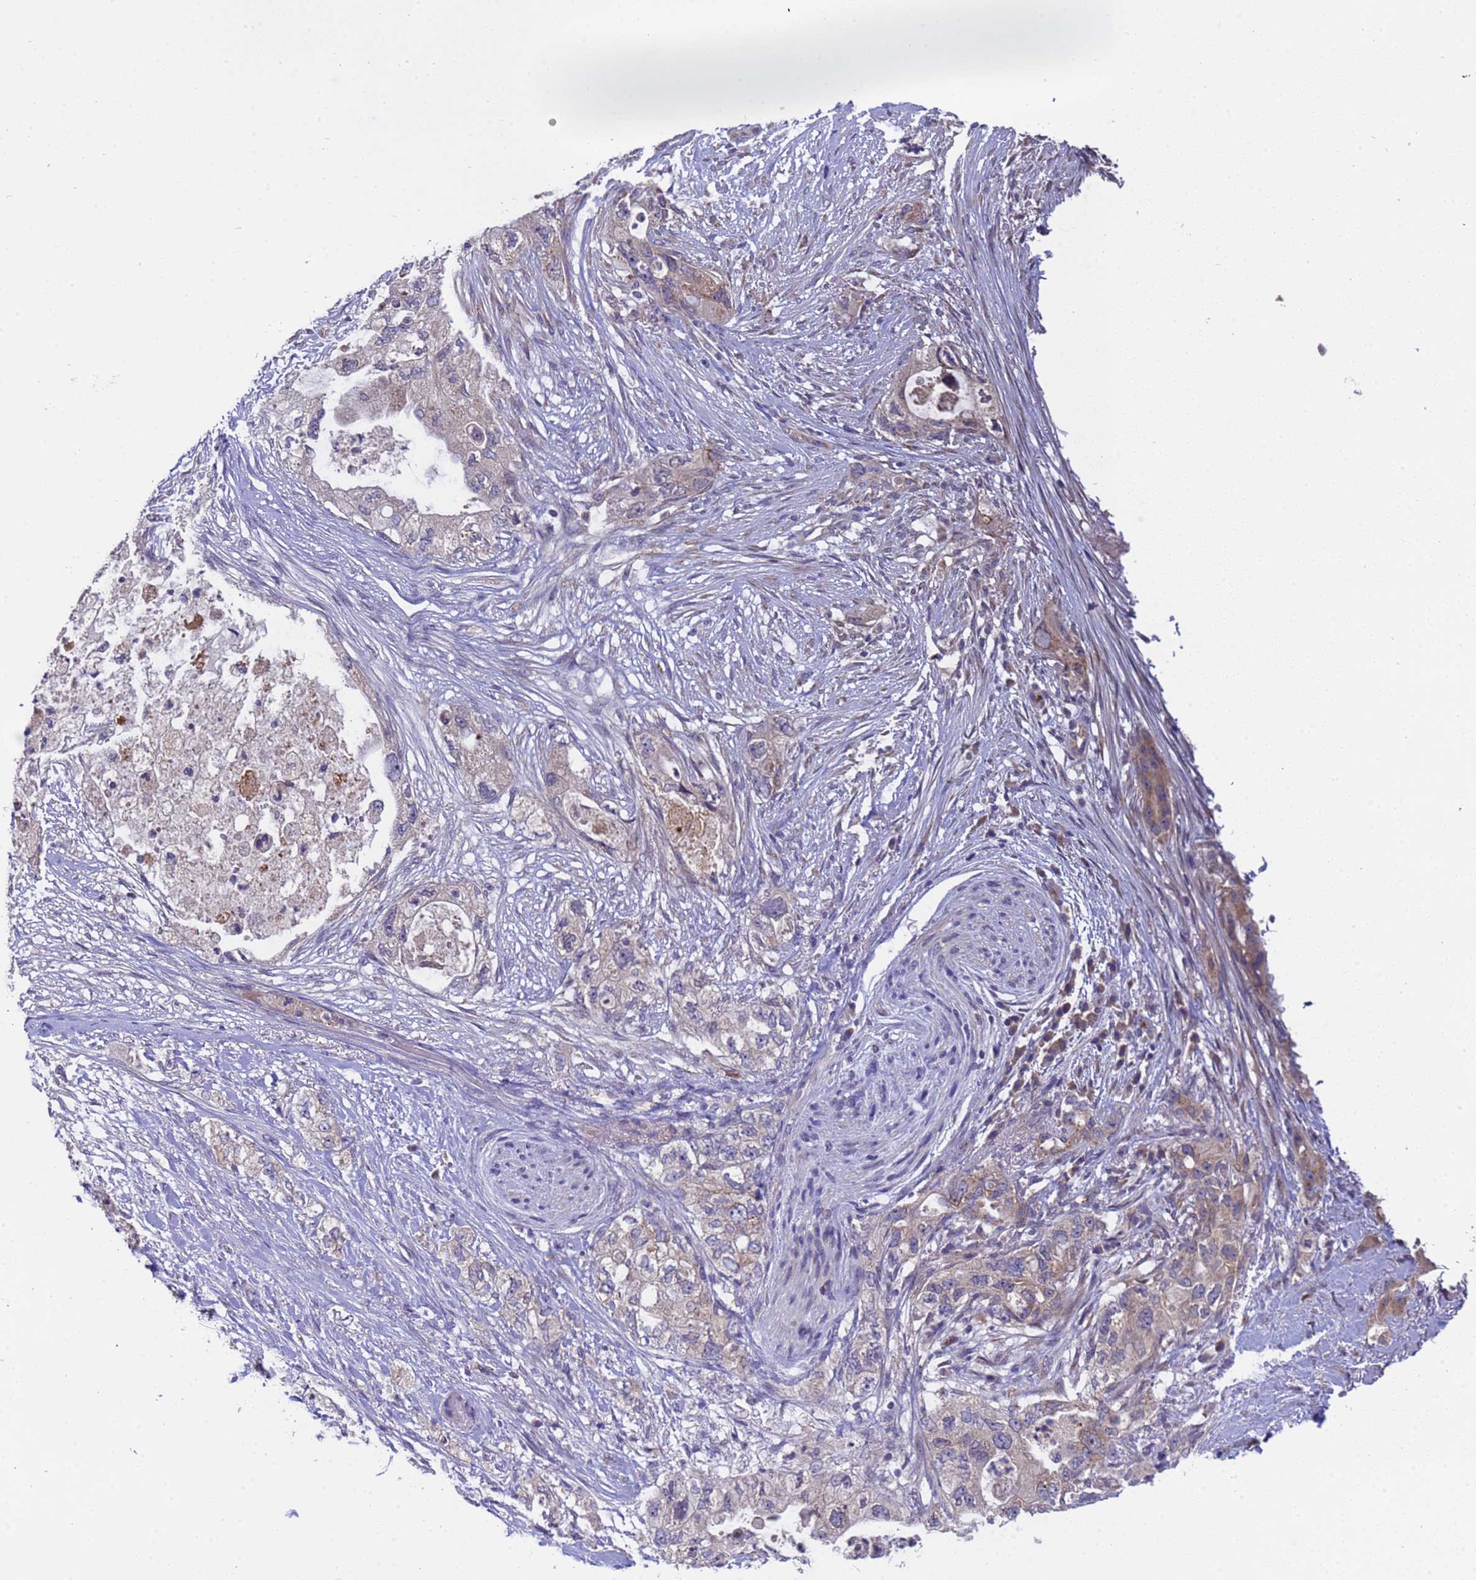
{"staining": {"intensity": "moderate", "quantity": "<25%", "location": "cytoplasmic/membranous"}, "tissue": "pancreatic cancer", "cell_type": "Tumor cells", "image_type": "cancer", "snomed": [{"axis": "morphology", "description": "Adenocarcinoma, NOS"}, {"axis": "topography", "description": "Pancreas"}], "caption": "Human adenocarcinoma (pancreatic) stained for a protein (brown) reveals moderate cytoplasmic/membranous positive staining in approximately <25% of tumor cells.", "gene": "ZNF248", "patient": {"sex": "female", "age": 73}}